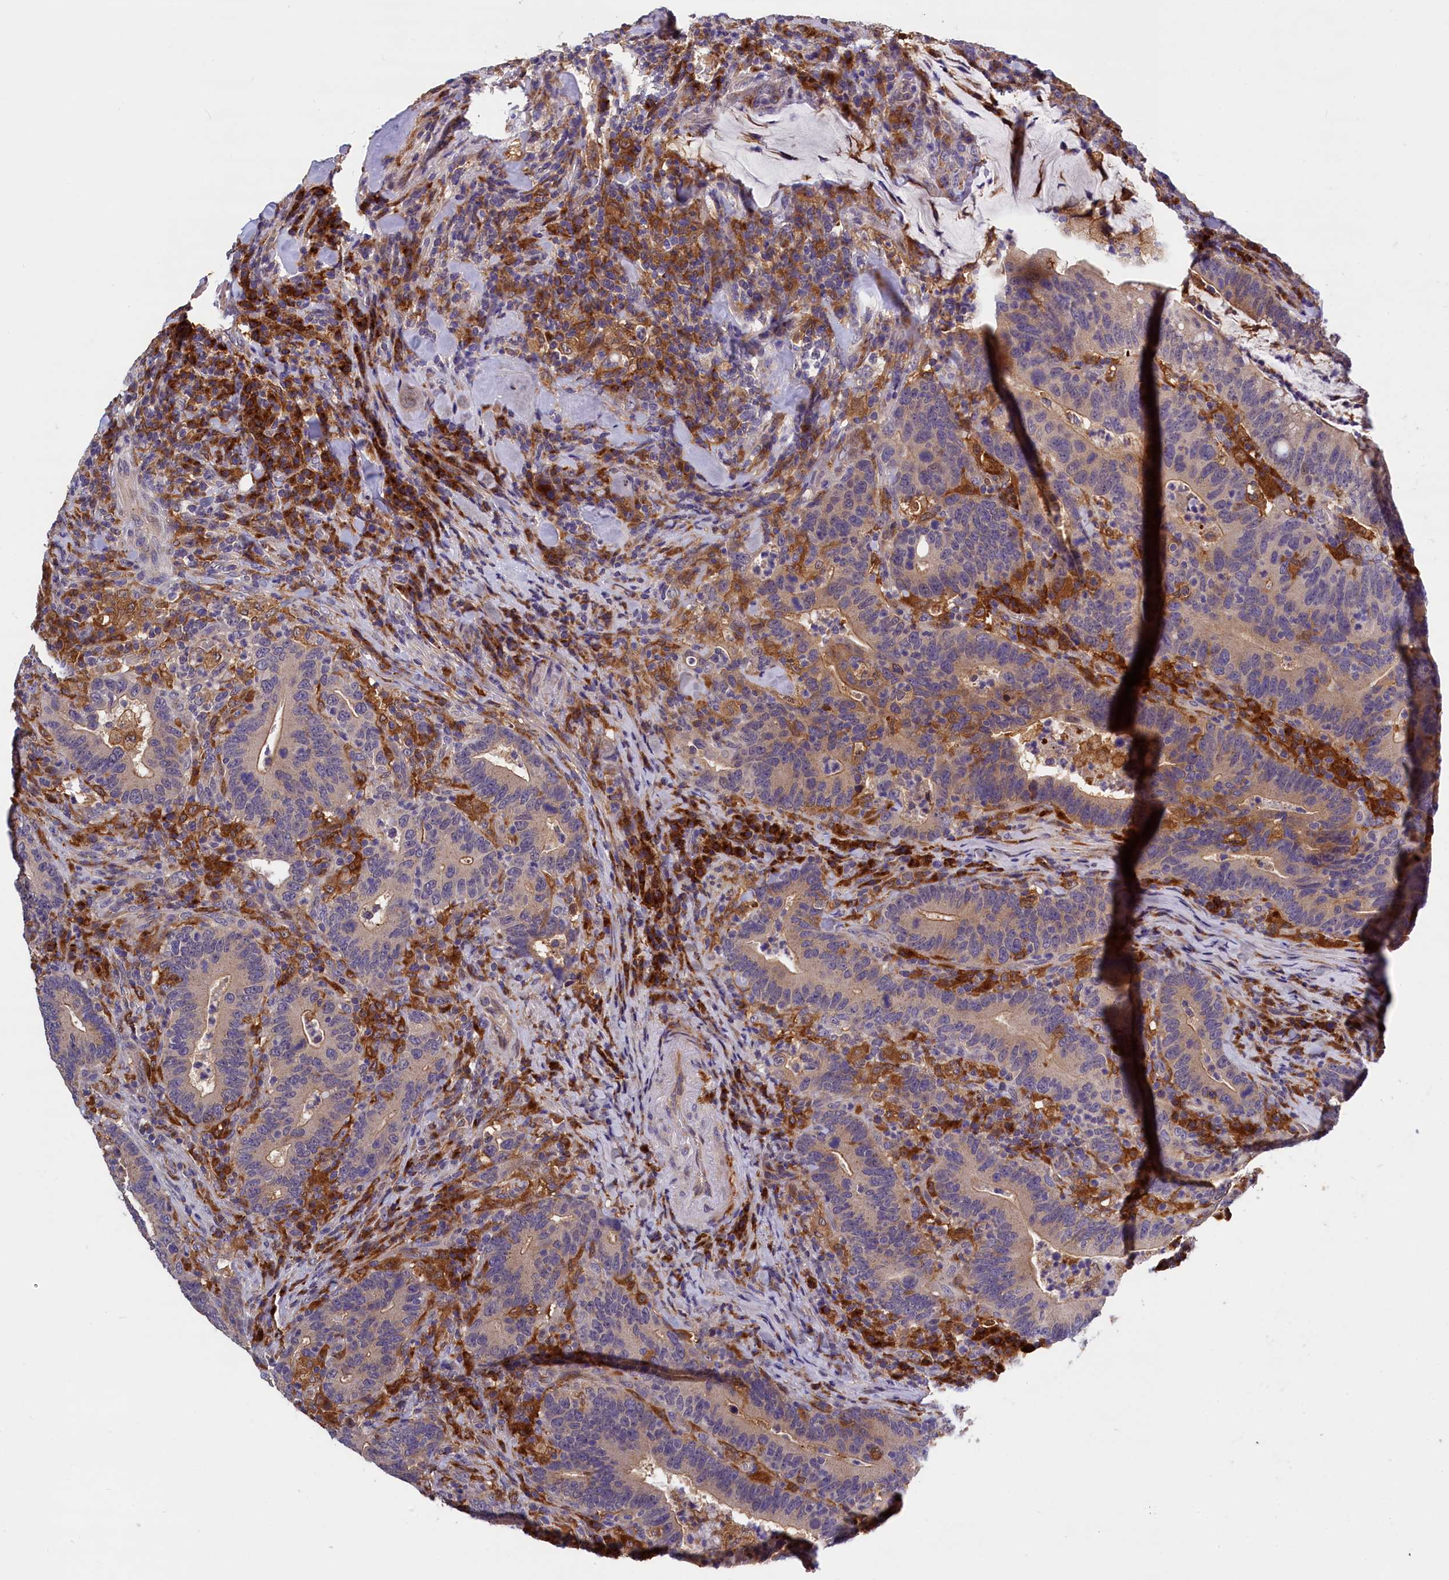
{"staining": {"intensity": "weak", "quantity": "25%-75%", "location": "cytoplasmic/membranous"}, "tissue": "colorectal cancer", "cell_type": "Tumor cells", "image_type": "cancer", "snomed": [{"axis": "morphology", "description": "Adenocarcinoma, NOS"}, {"axis": "topography", "description": "Colon"}], "caption": "Immunohistochemical staining of adenocarcinoma (colorectal) exhibits low levels of weak cytoplasmic/membranous protein expression in about 25%-75% of tumor cells. The protein is shown in brown color, while the nuclei are stained blue.", "gene": "NAIP", "patient": {"sex": "female", "age": 66}}